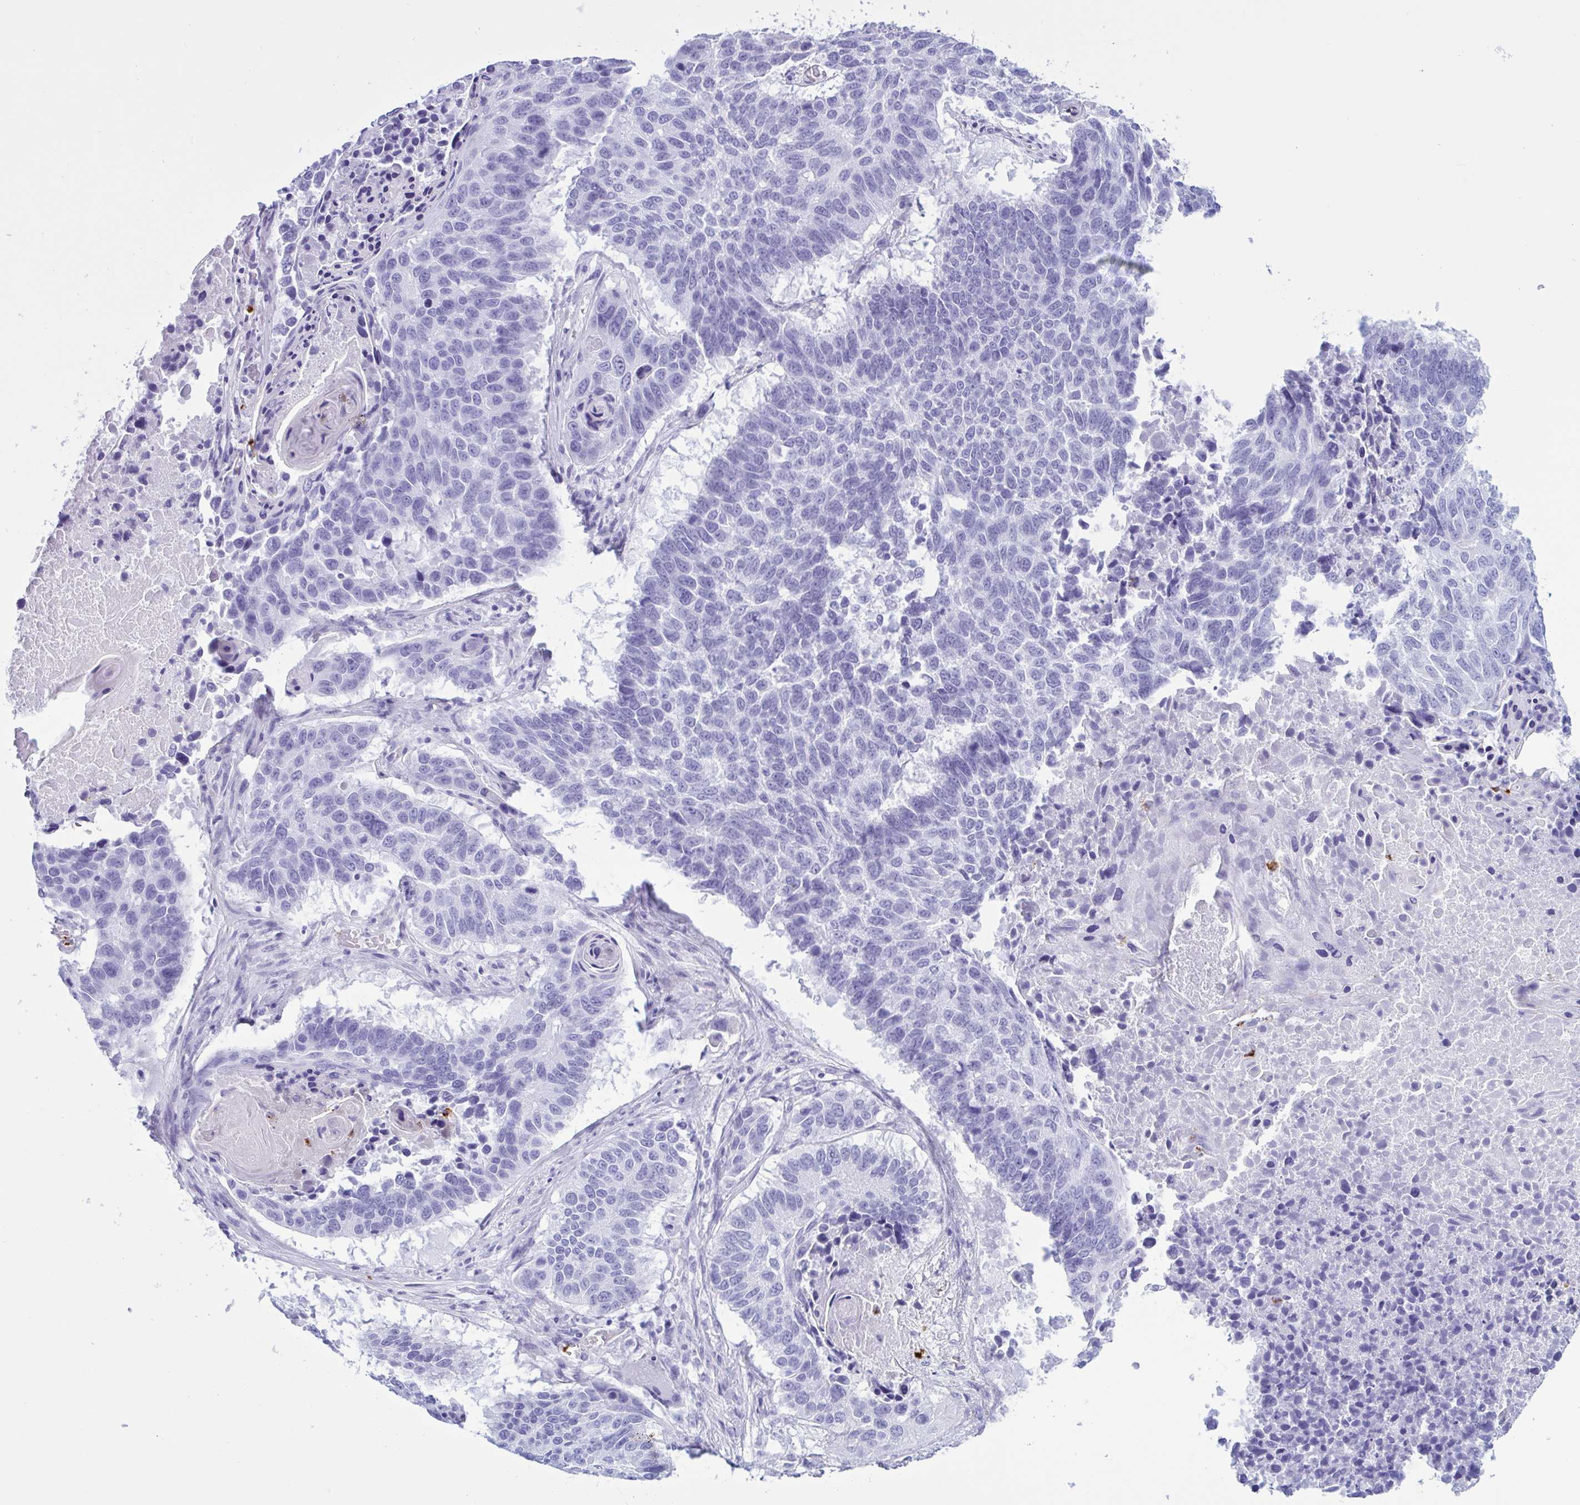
{"staining": {"intensity": "negative", "quantity": "none", "location": "none"}, "tissue": "lung cancer", "cell_type": "Tumor cells", "image_type": "cancer", "snomed": [{"axis": "morphology", "description": "Squamous cell carcinoma, NOS"}, {"axis": "topography", "description": "Lung"}], "caption": "Immunohistochemistry (IHC) micrograph of lung cancer stained for a protein (brown), which displays no staining in tumor cells.", "gene": "LTF", "patient": {"sex": "male", "age": 73}}